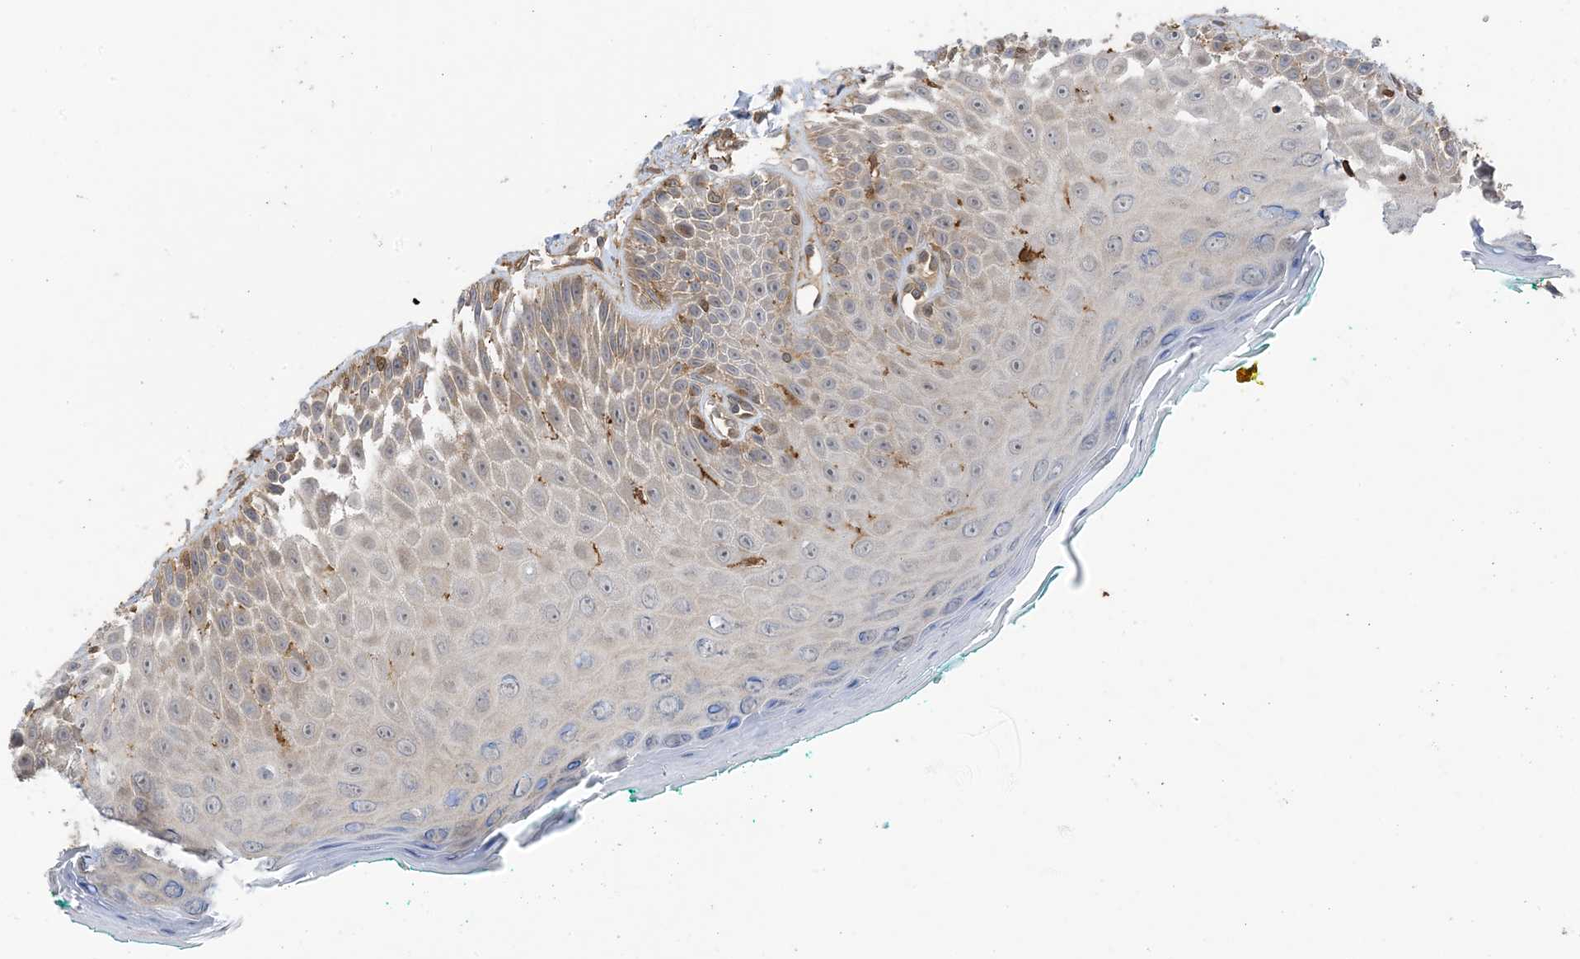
{"staining": {"intensity": "weak", "quantity": "25%-75%", "location": "cytoplasmic/membranous"}, "tissue": "oral mucosa", "cell_type": "Squamous epithelial cells", "image_type": "normal", "snomed": [{"axis": "morphology", "description": "Normal tissue, NOS"}, {"axis": "topography", "description": "Oral tissue"}], "caption": "Protein staining of normal oral mucosa reveals weak cytoplasmic/membranous expression in about 25%-75% of squamous epithelial cells. Immunohistochemistry stains the protein in brown and the nuclei are stained blue.", "gene": "HS1BP3", "patient": {"sex": "female", "age": 70}}